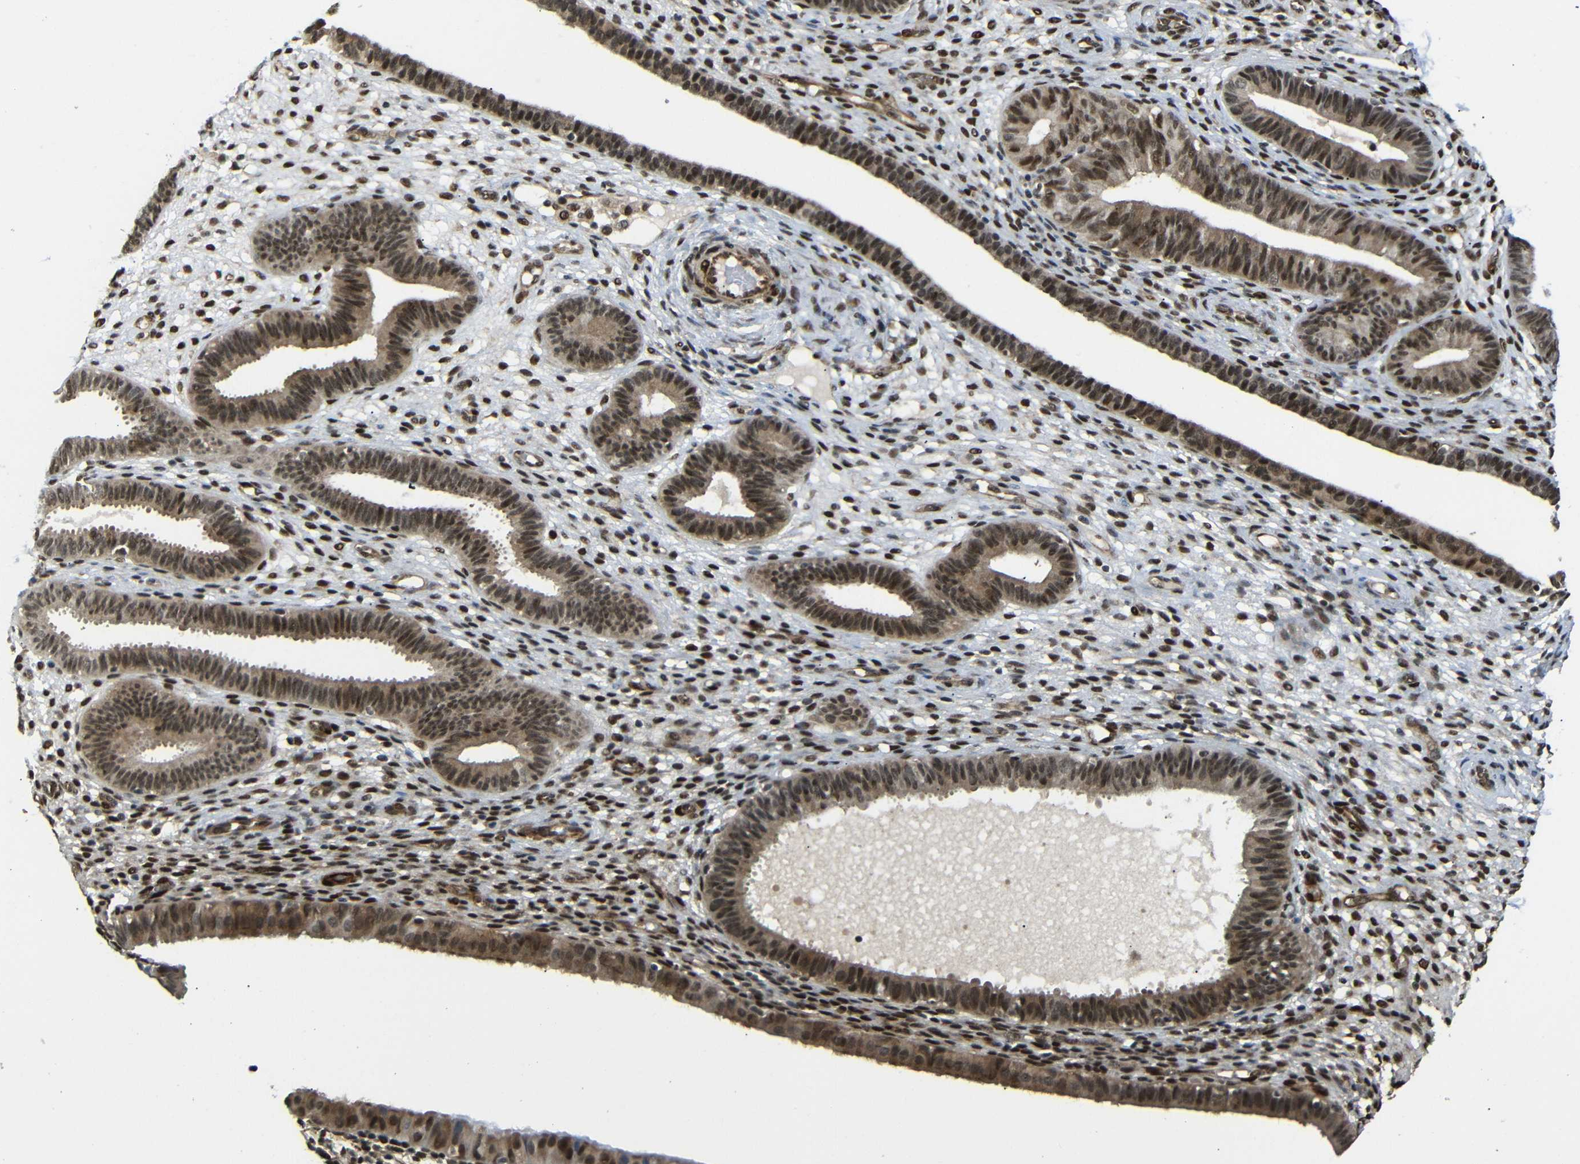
{"staining": {"intensity": "moderate", "quantity": ">75%", "location": "cytoplasmic/membranous,nuclear"}, "tissue": "endometrium", "cell_type": "Cells in endometrial stroma", "image_type": "normal", "snomed": [{"axis": "morphology", "description": "Normal tissue, NOS"}, {"axis": "topography", "description": "Endometrium"}], "caption": "Protein staining of normal endometrium demonstrates moderate cytoplasmic/membranous,nuclear expression in about >75% of cells in endometrial stroma. (brown staining indicates protein expression, while blue staining denotes nuclei).", "gene": "TBX2", "patient": {"sex": "female", "age": 61}}